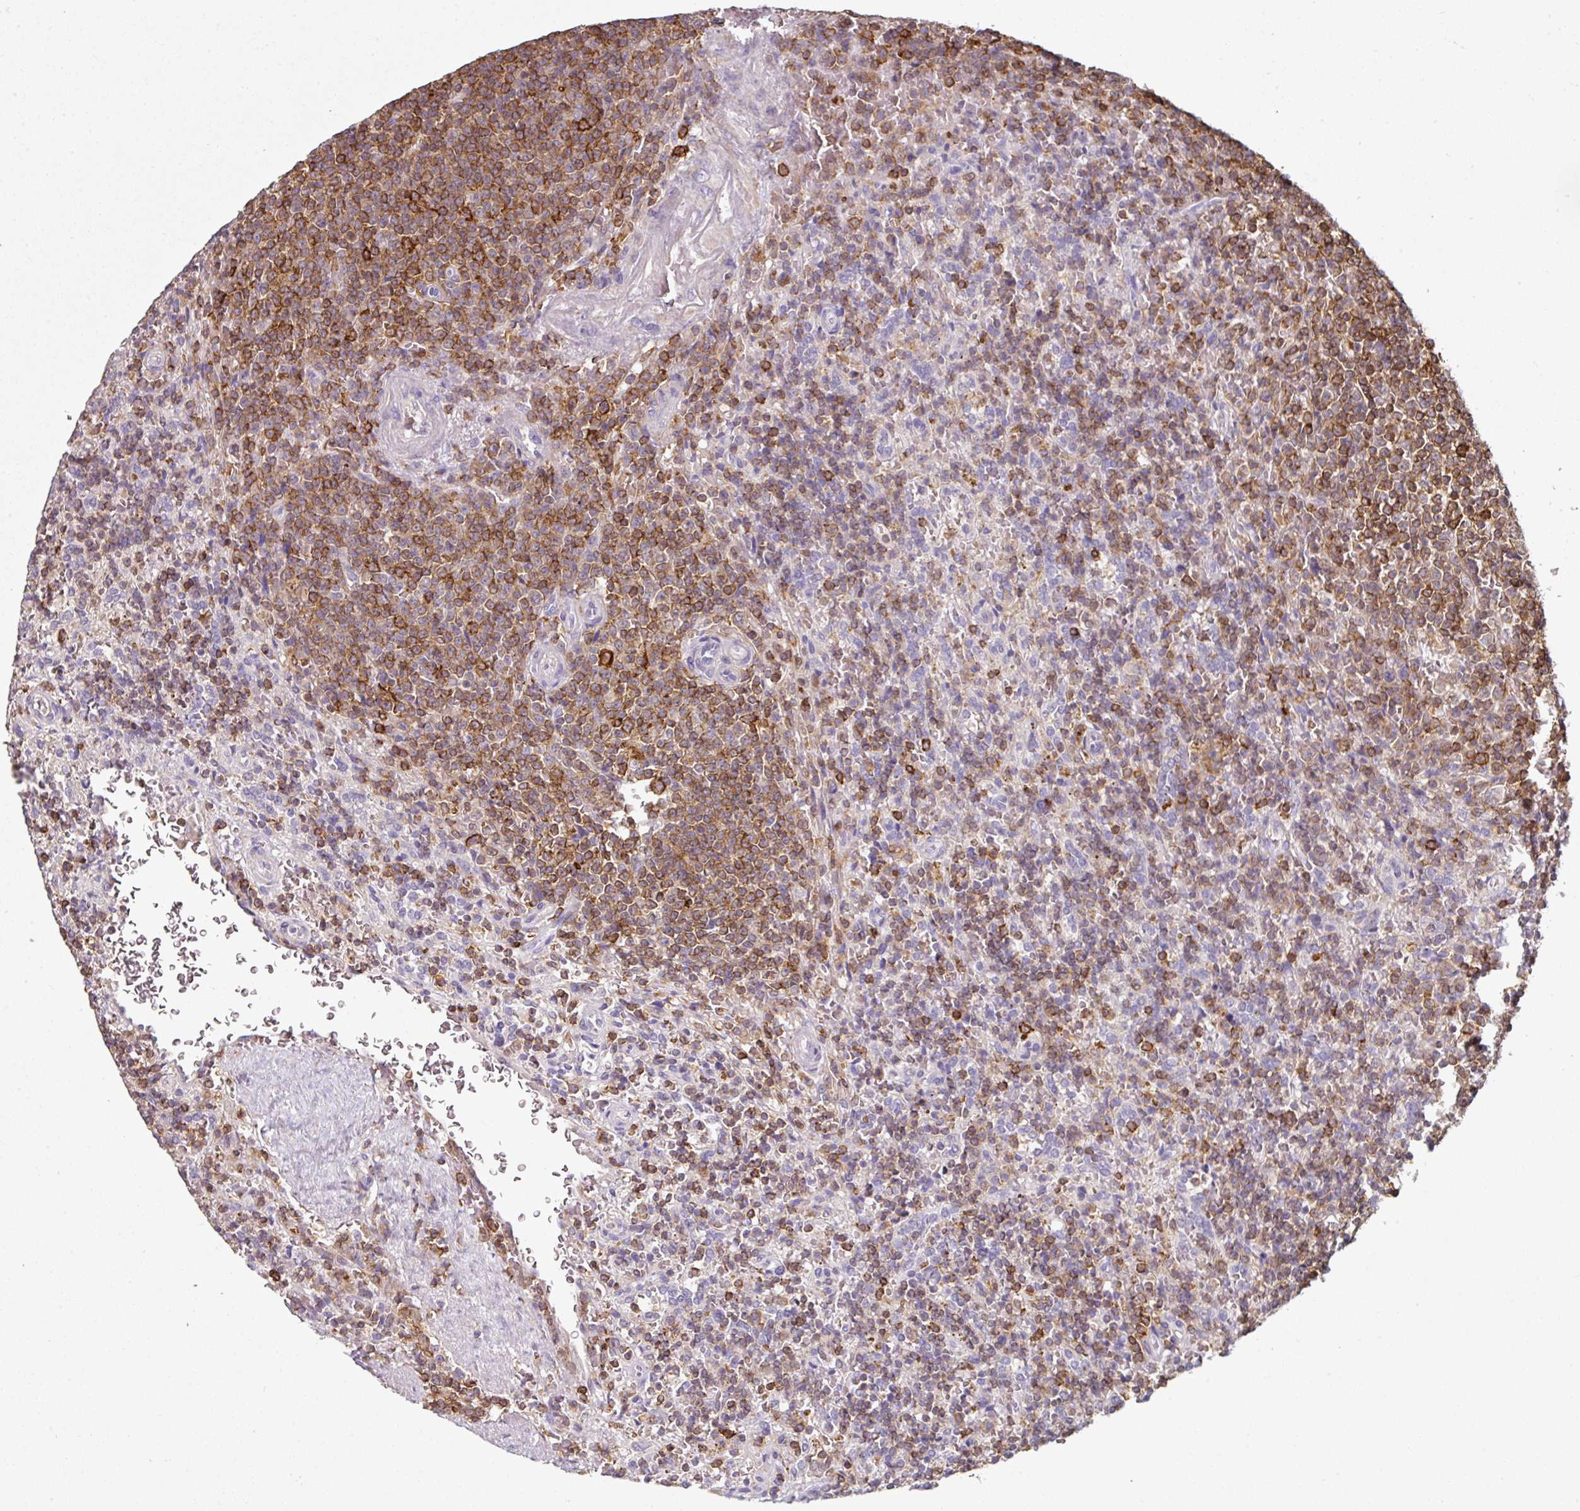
{"staining": {"intensity": "moderate", "quantity": "25%-75%", "location": "cytoplasmic/membranous"}, "tissue": "lymphoma", "cell_type": "Tumor cells", "image_type": "cancer", "snomed": [{"axis": "morphology", "description": "Malignant lymphoma, non-Hodgkin's type, Low grade"}, {"axis": "topography", "description": "Spleen"}], "caption": "Lymphoma stained with a protein marker exhibits moderate staining in tumor cells.", "gene": "OLFML2B", "patient": {"sex": "male", "age": 67}}